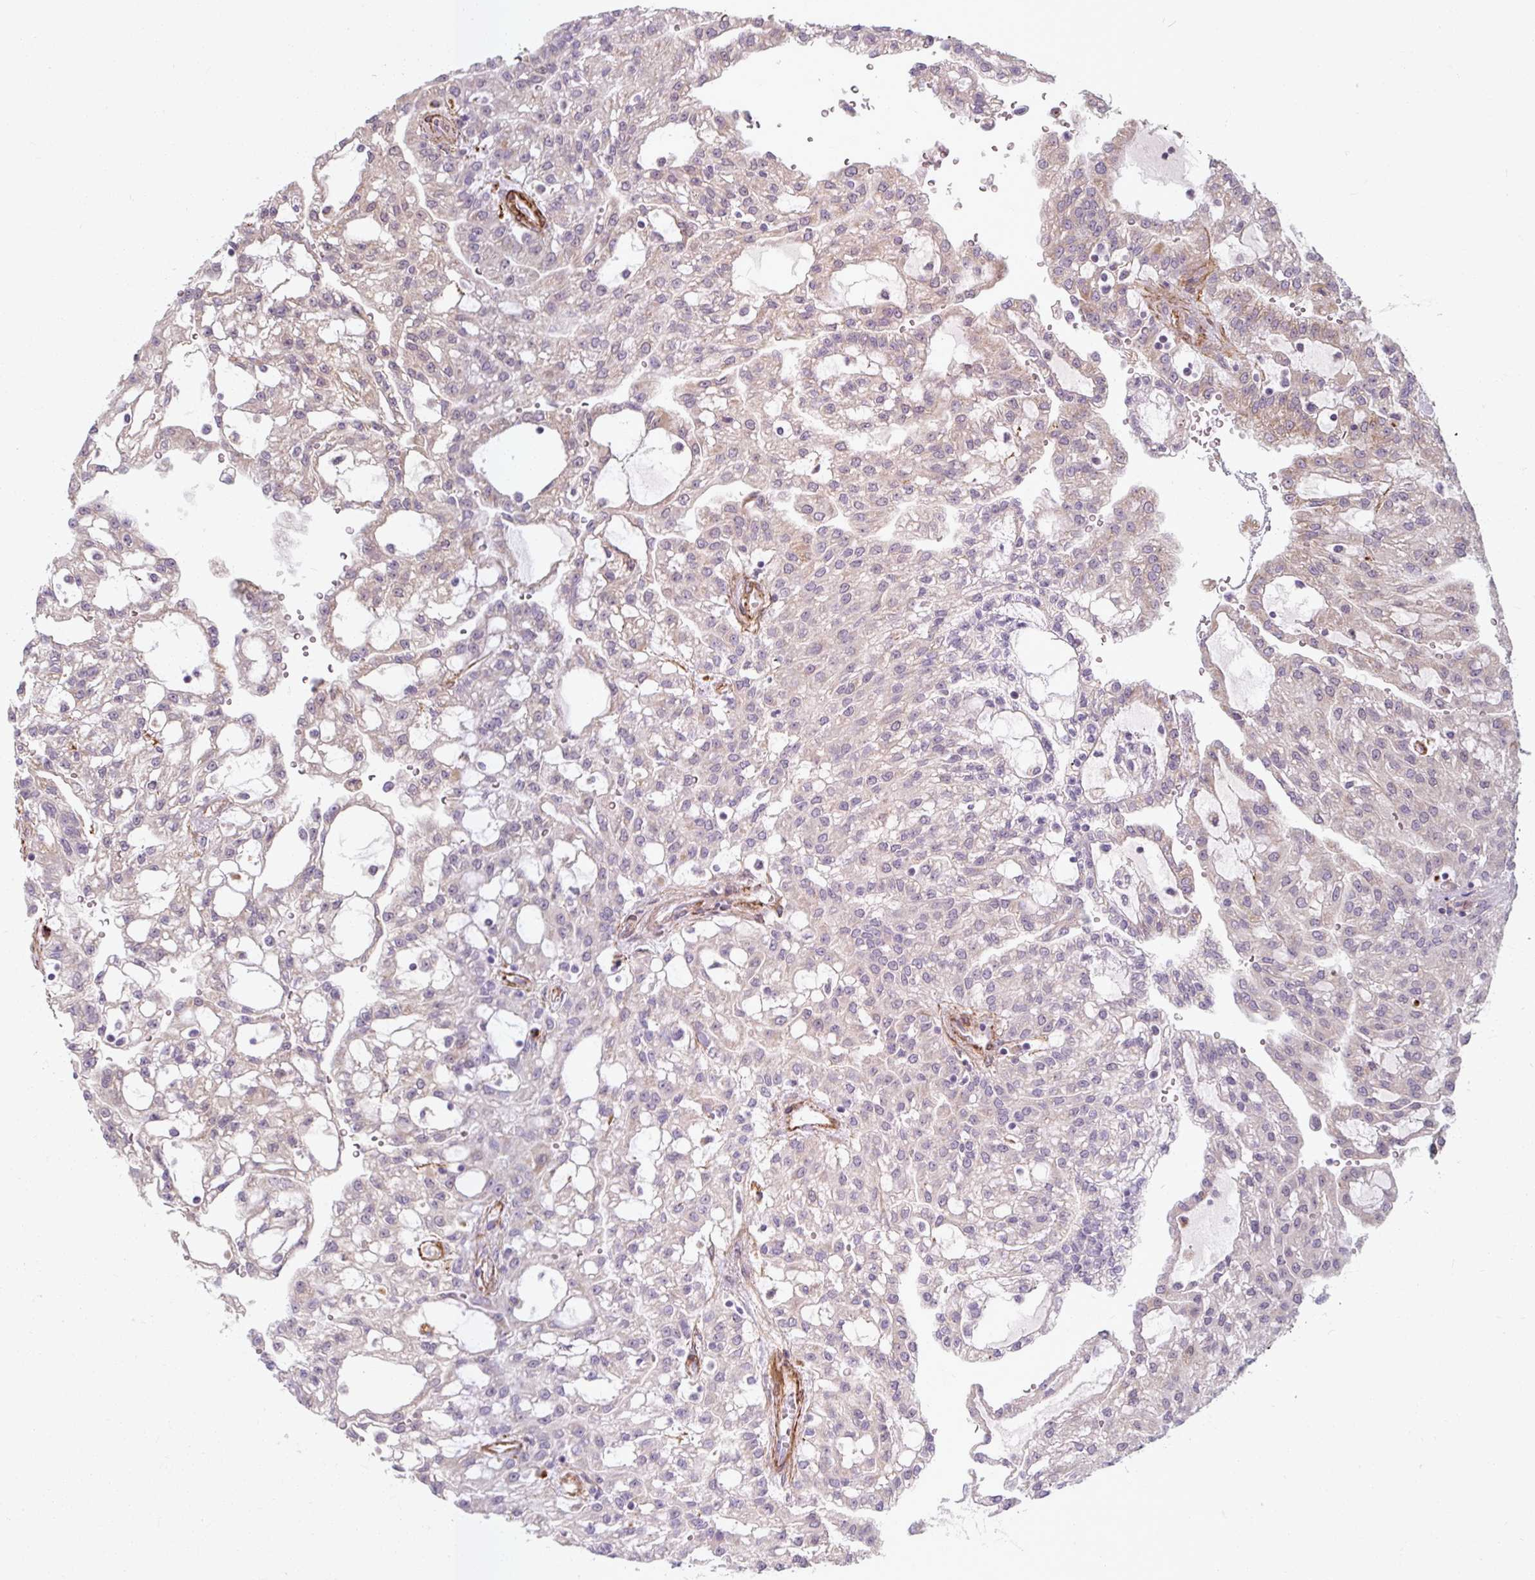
{"staining": {"intensity": "negative", "quantity": "none", "location": "none"}, "tissue": "renal cancer", "cell_type": "Tumor cells", "image_type": "cancer", "snomed": [{"axis": "morphology", "description": "Adenocarcinoma, NOS"}, {"axis": "topography", "description": "Kidney"}], "caption": "The immunohistochemistry (IHC) photomicrograph has no significant positivity in tumor cells of adenocarcinoma (renal) tissue.", "gene": "MRPS5", "patient": {"sex": "male", "age": 63}}